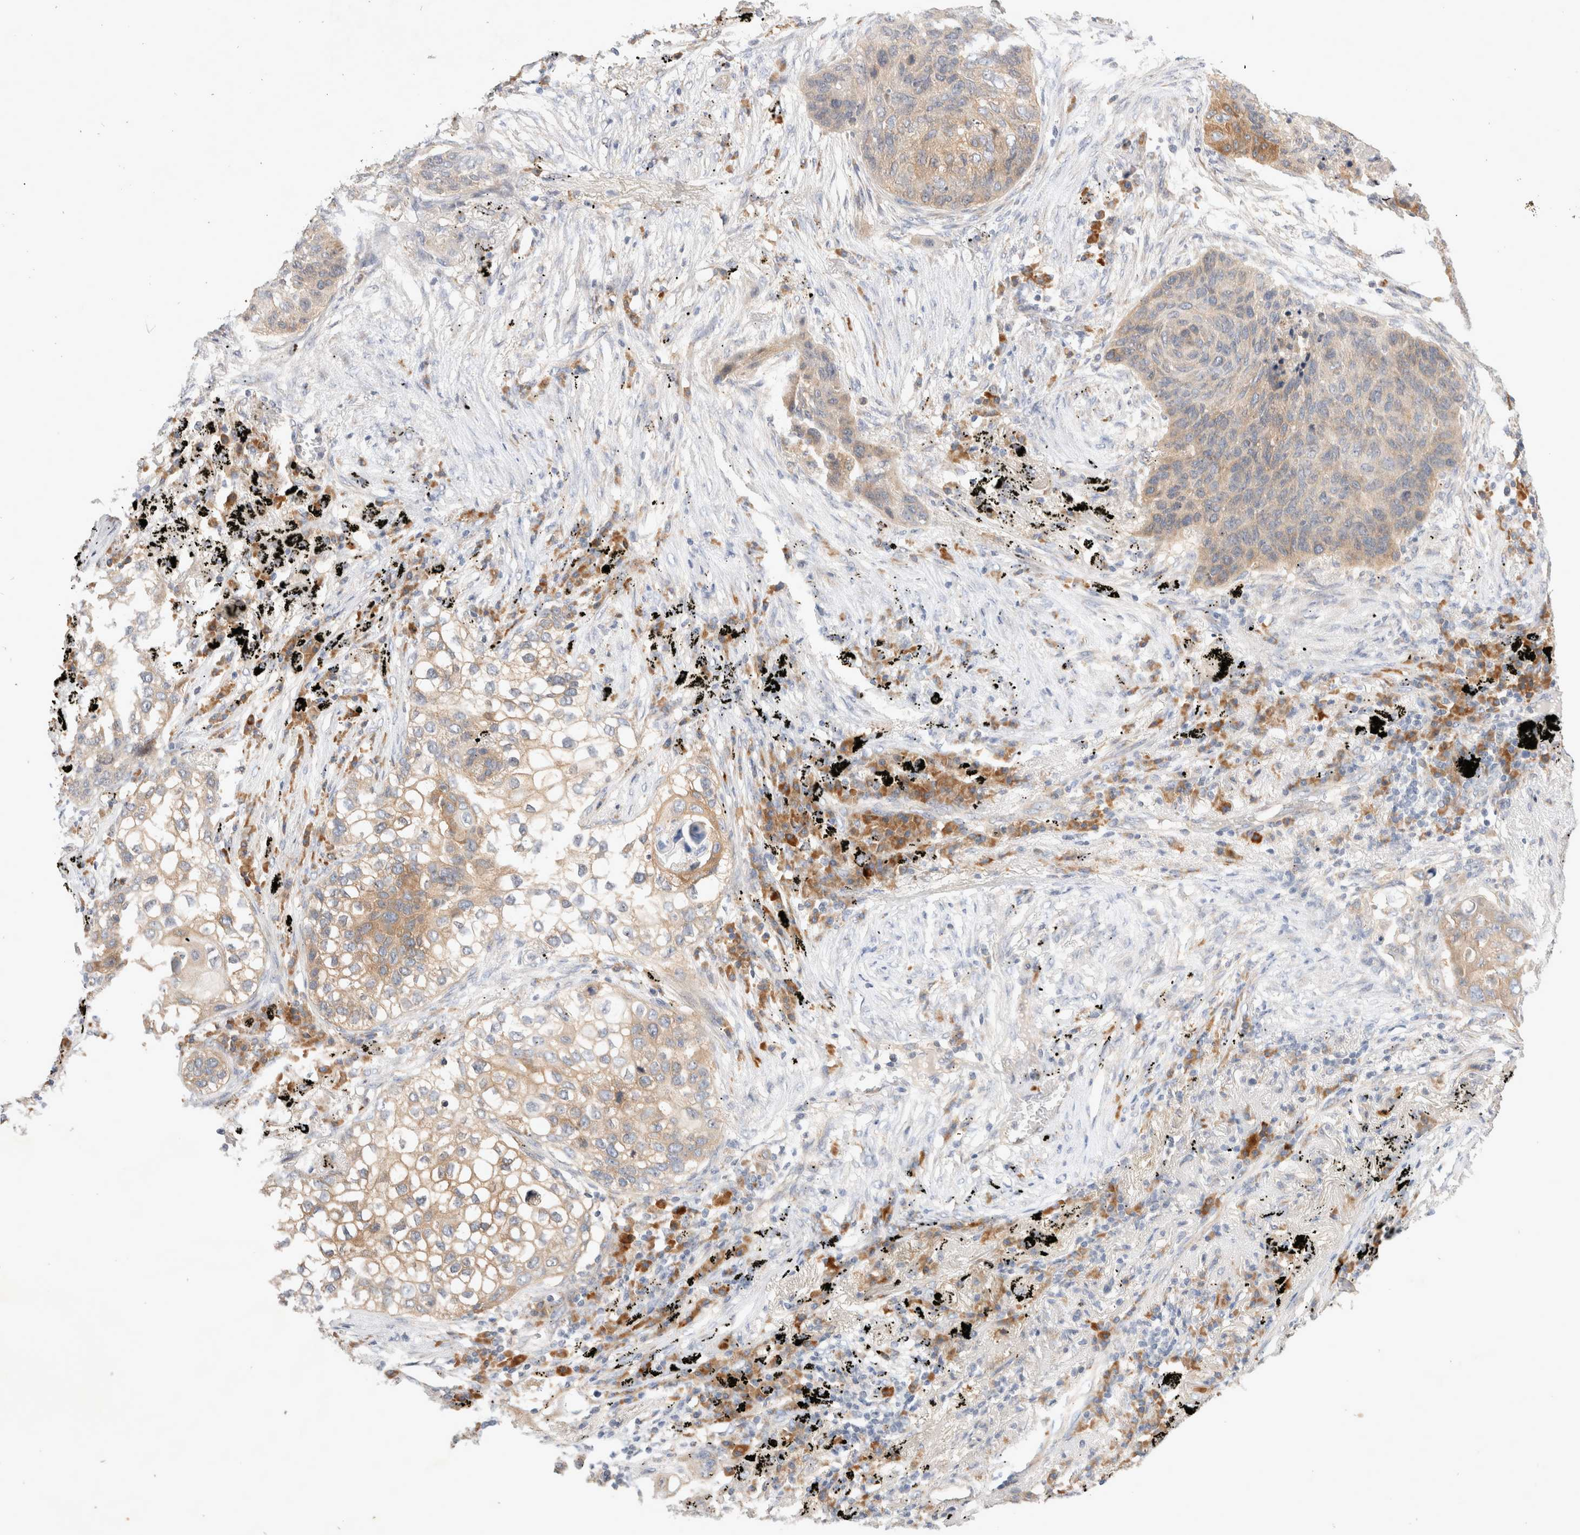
{"staining": {"intensity": "moderate", "quantity": "25%-75%", "location": "cytoplasmic/membranous"}, "tissue": "lung cancer", "cell_type": "Tumor cells", "image_type": "cancer", "snomed": [{"axis": "morphology", "description": "Squamous cell carcinoma, NOS"}, {"axis": "topography", "description": "Lung"}], "caption": "An image showing moderate cytoplasmic/membranous expression in about 25%-75% of tumor cells in lung squamous cell carcinoma, as visualized by brown immunohistochemical staining.", "gene": "NEDD4L", "patient": {"sex": "female", "age": 63}}